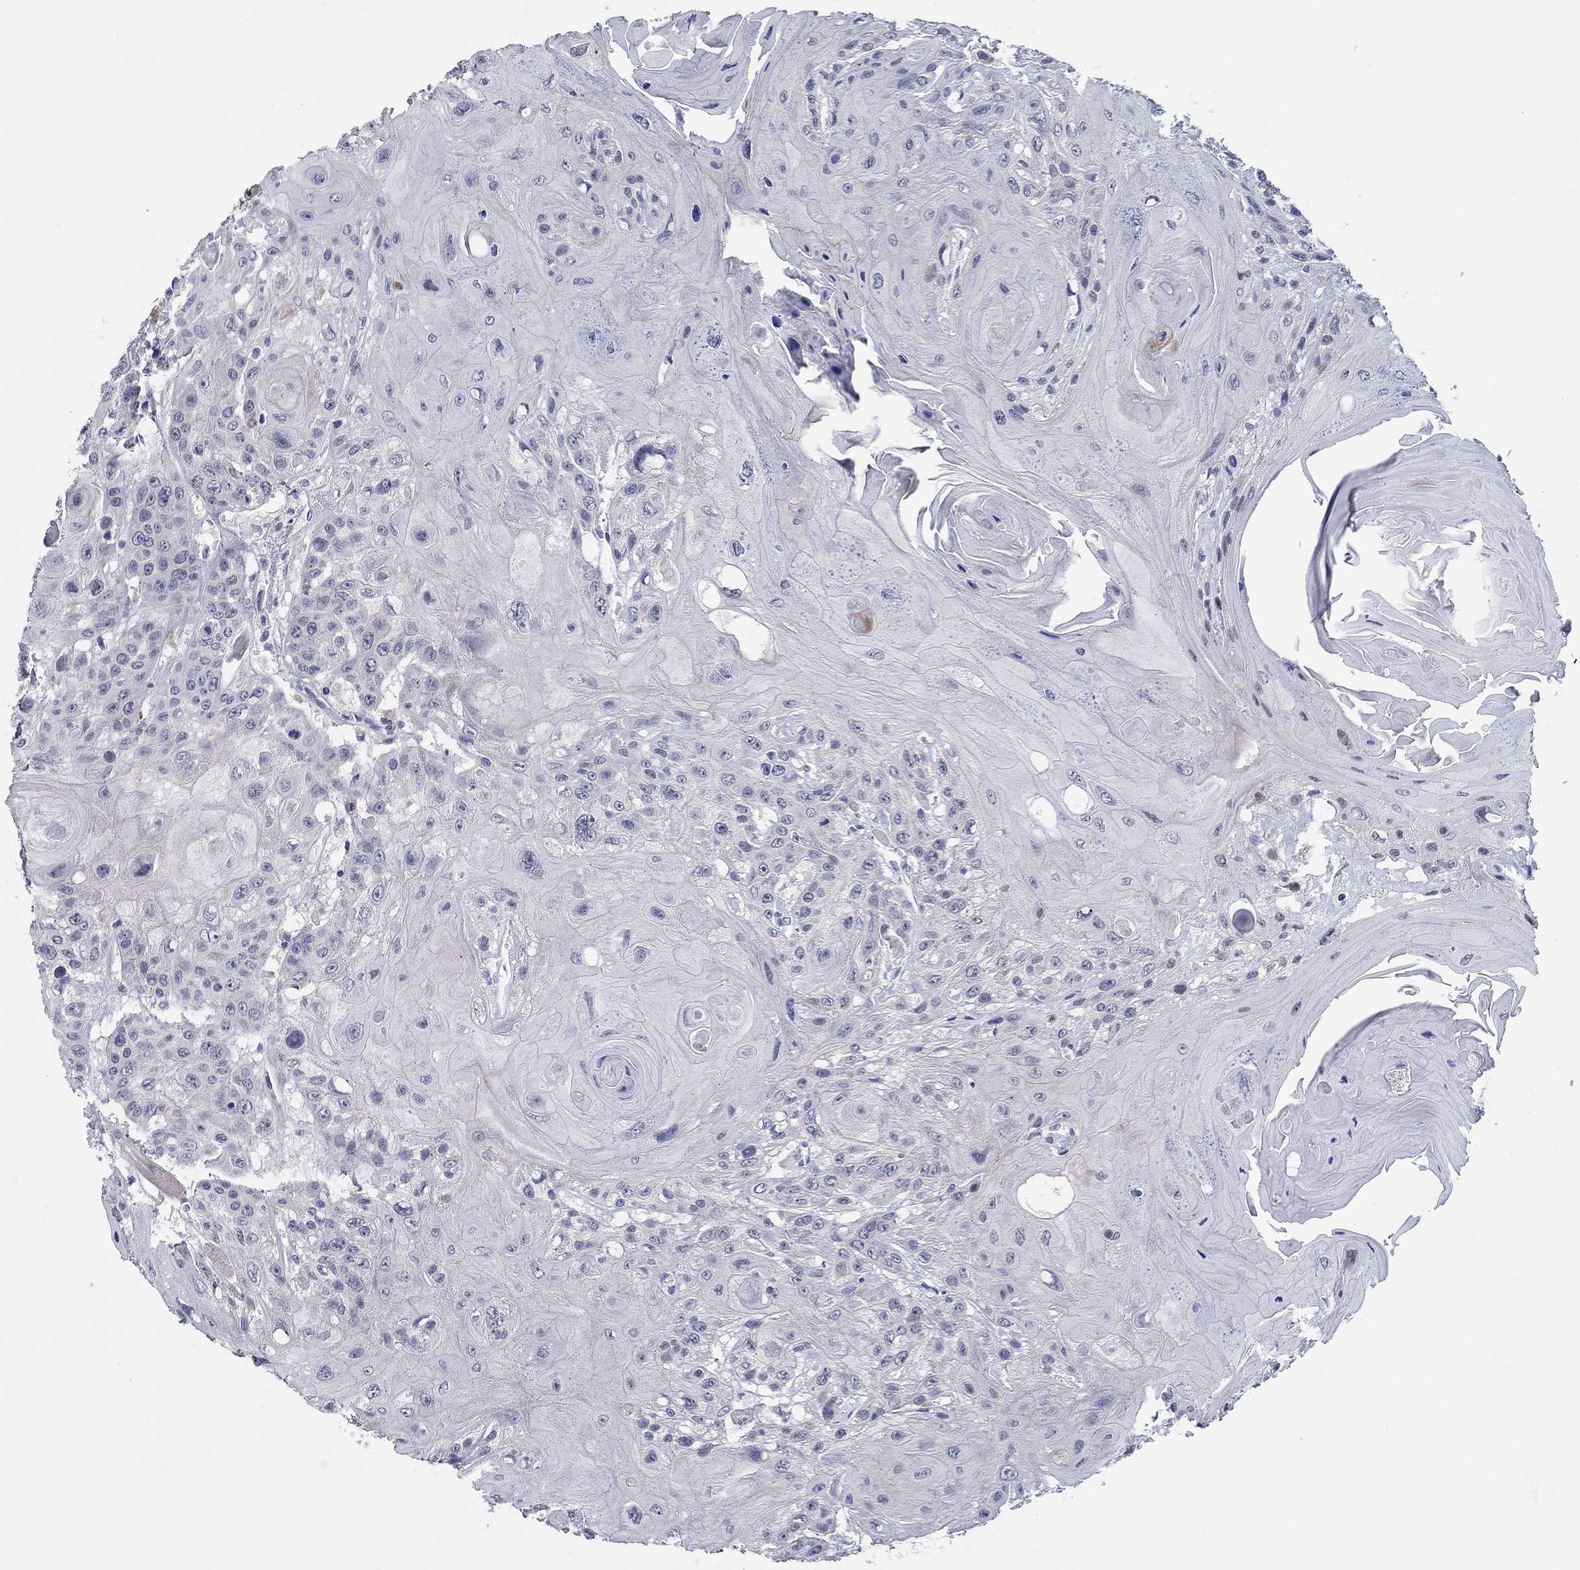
{"staining": {"intensity": "negative", "quantity": "none", "location": "none"}, "tissue": "head and neck cancer", "cell_type": "Tumor cells", "image_type": "cancer", "snomed": [{"axis": "morphology", "description": "Squamous cell carcinoma, NOS"}, {"axis": "topography", "description": "Head-Neck"}], "caption": "Histopathology image shows no significant protein positivity in tumor cells of head and neck cancer. (DAB immunohistochemistry, high magnification).", "gene": "RAP1GAP", "patient": {"sex": "female", "age": 59}}